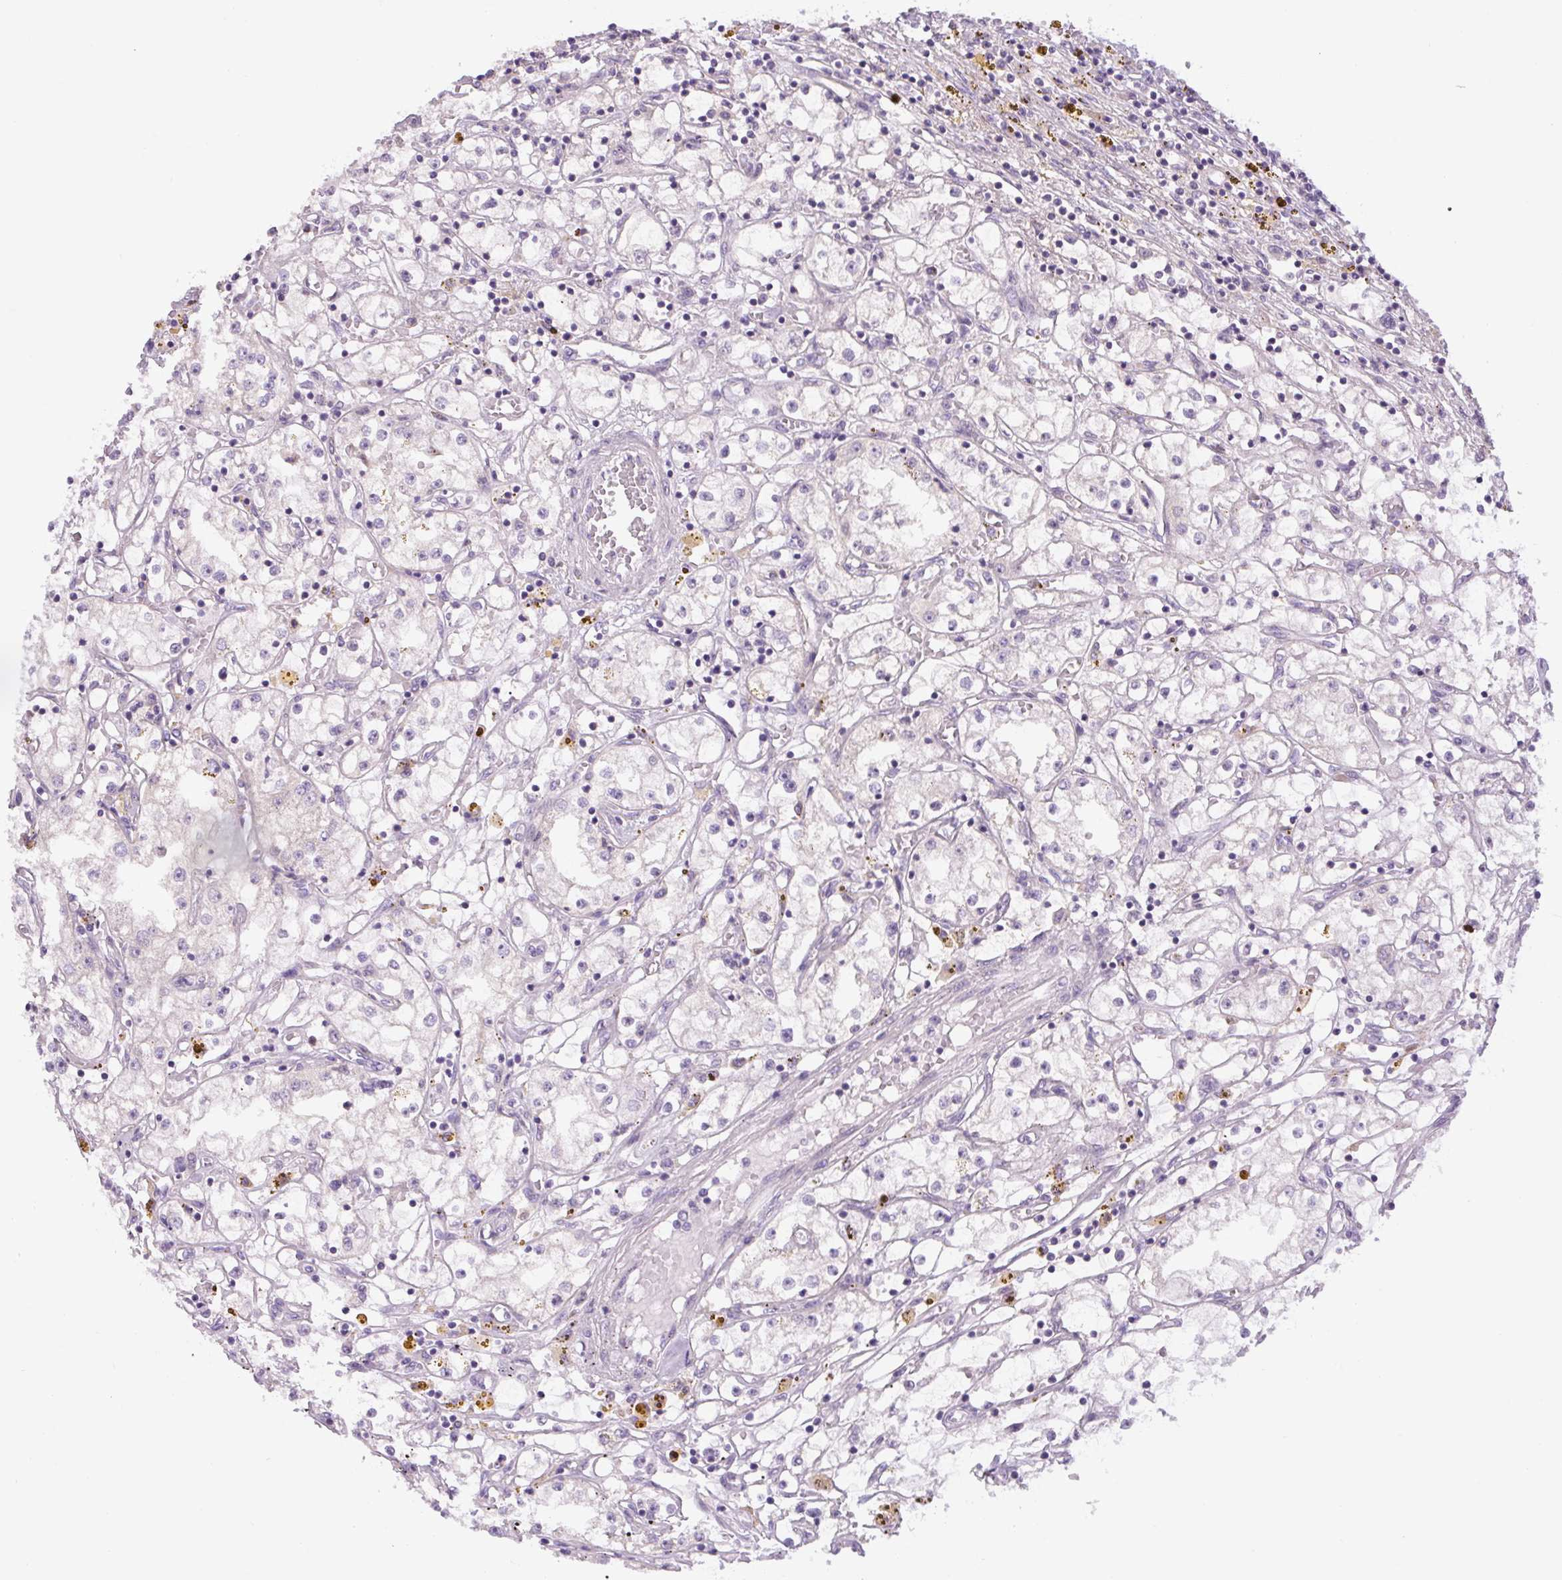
{"staining": {"intensity": "negative", "quantity": "none", "location": "none"}, "tissue": "renal cancer", "cell_type": "Tumor cells", "image_type": "cancer", "snomed": [{"axis": "morphology", "description": "Adenocarcinoma, NOS"}, {"axis": "topography", "description": "Kidney"}], "caption": "Immunohistochemistry (IHC) photomicrograph of neoplastic tissue: renal adenocarcinoma stained with DAB (3,3'-diaminobenzidine) shows no significant protein positivity in tumor cells.", "gene": "UBL3", "patient": {"sex": "male", "age": 56}}